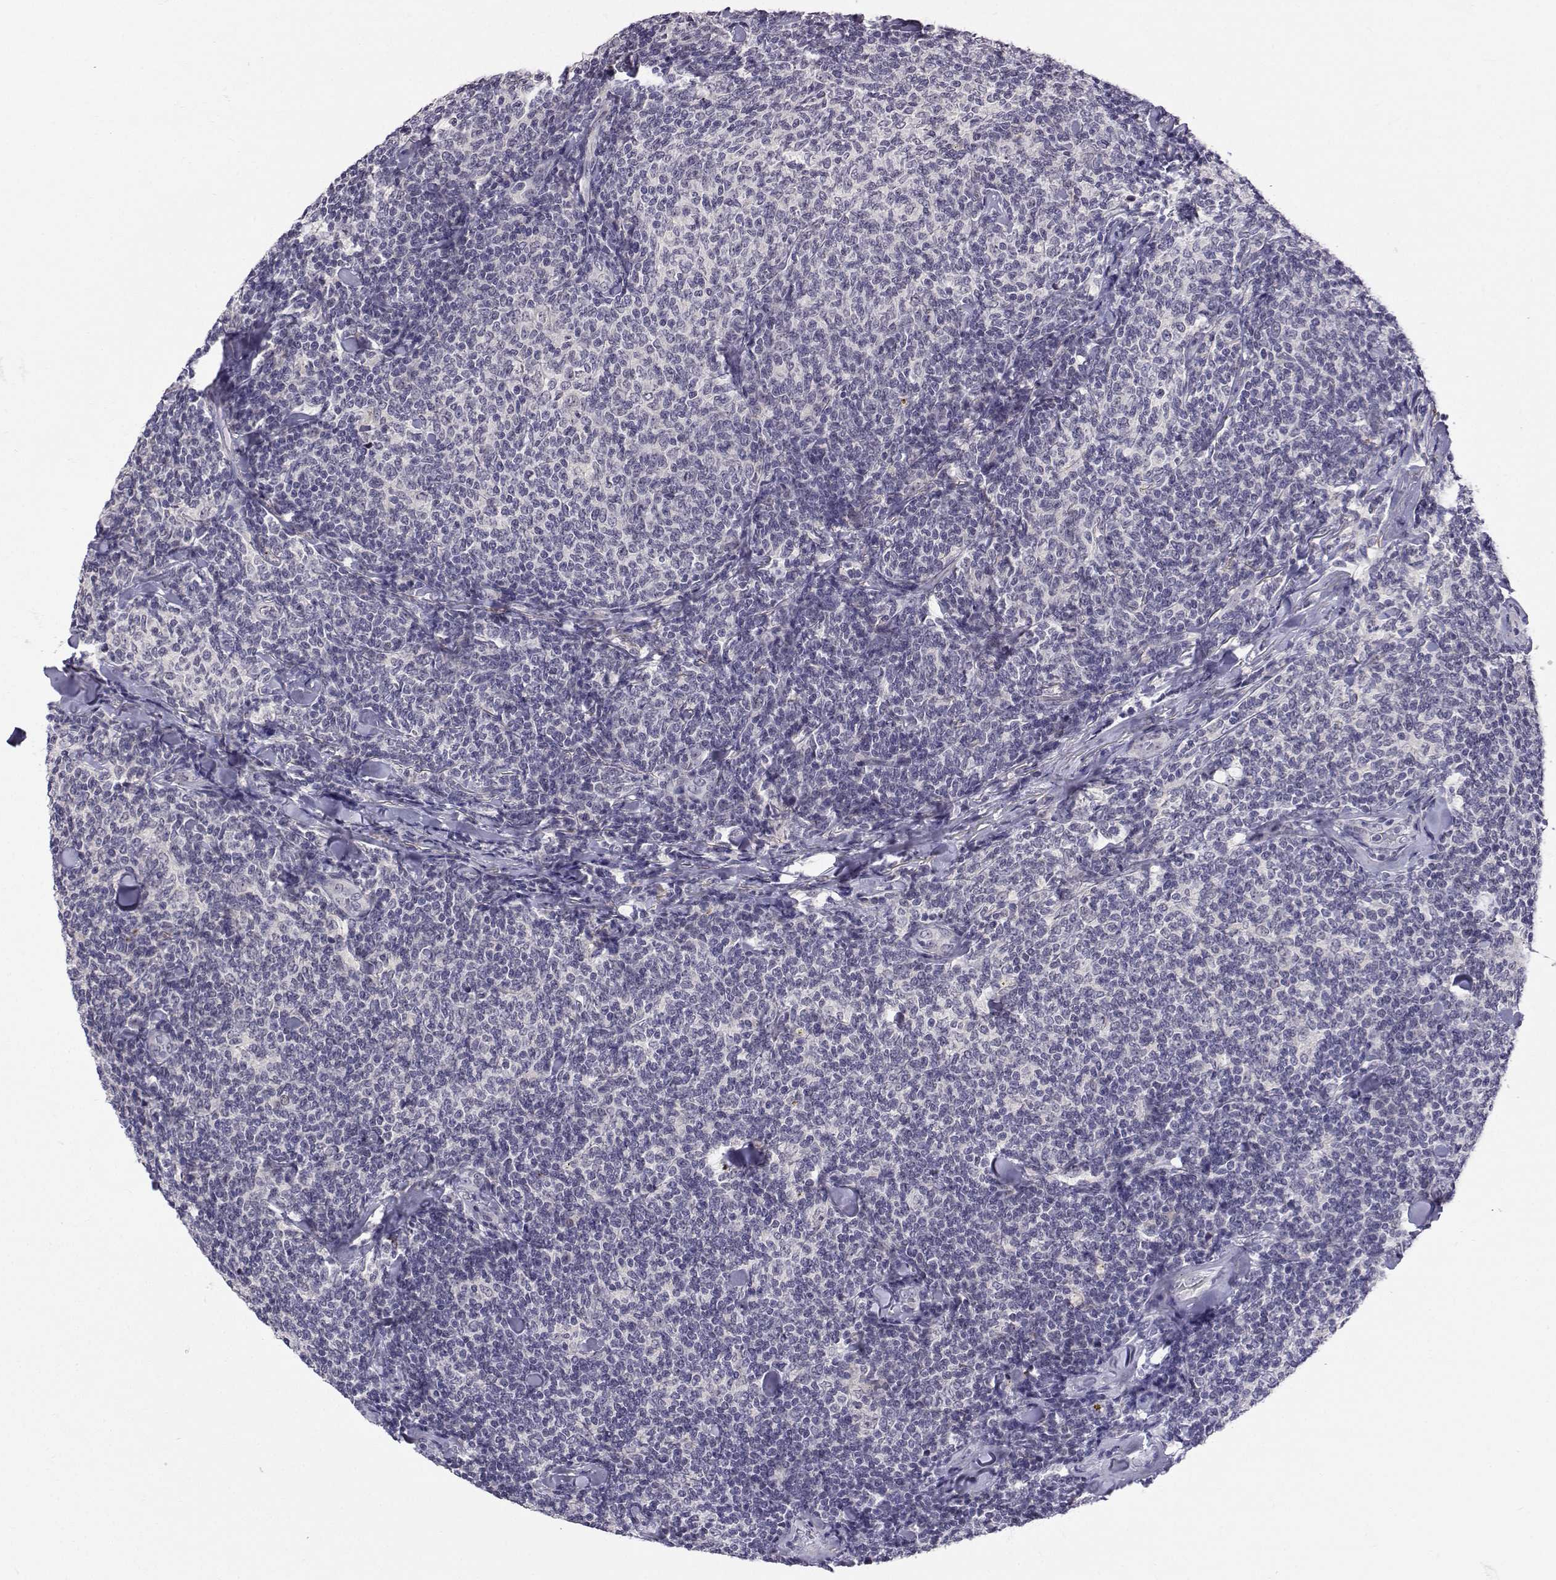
{"staining": {"intensity": "negative", "quantity": "none", "location": "none"}, "tissue": "lymphoma", "cell_type": "Tumor cells", "image_type": "cancer", "snomed": [{"axis": "morphology", "description": "Malignant lymphoma, non-Hodgkin's type, Low grade"}, {"axis": "topography", "description": "Lymph node"}], "caption": "The micrograph exhibits no significant positivity in tumor cells of lymphoma.", "gene": "SLC6A3", "patient": {"sex": "female", "age": 56}}